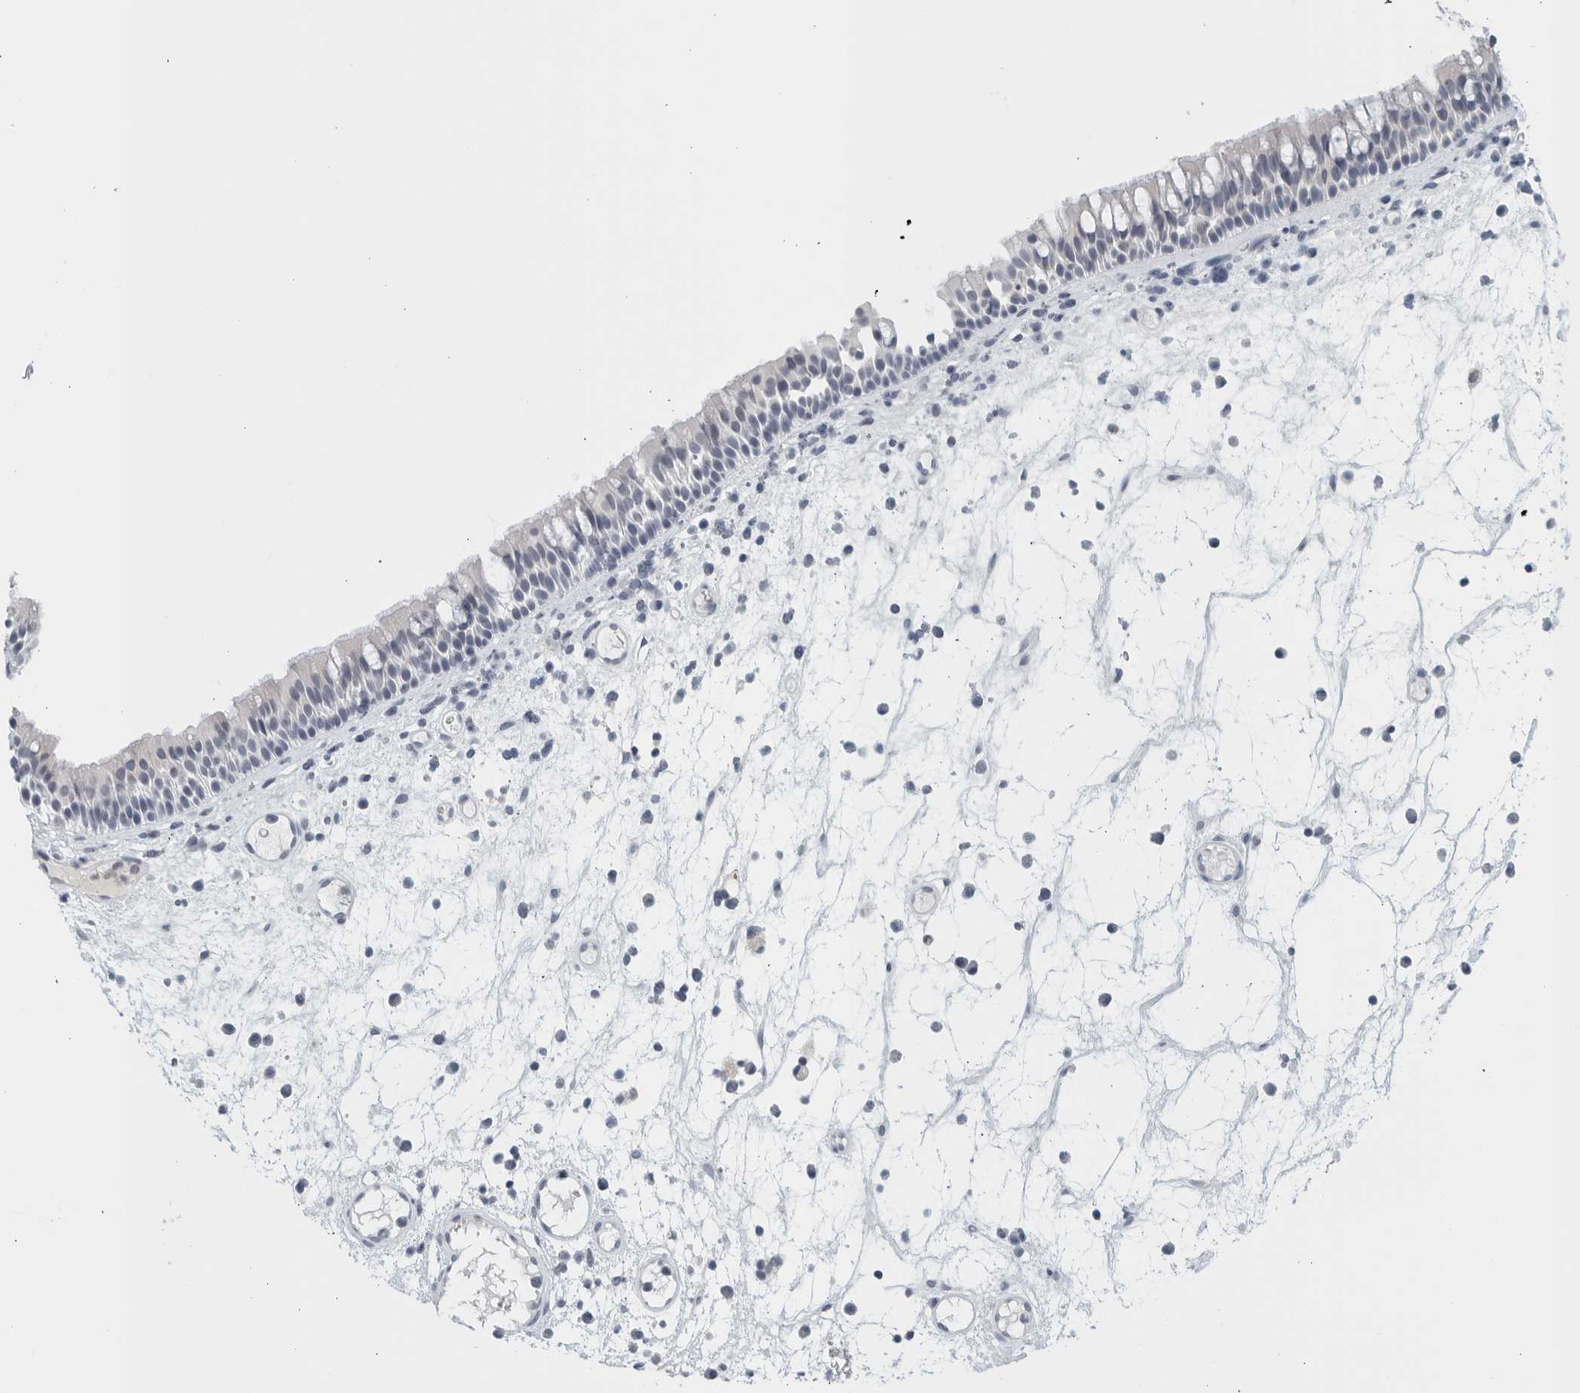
{"staining": {"intensity": "negative", "quantity": "none", "location": "none"}, "tissue": "nasopharynx", "cell_type": "Respiratory epithelial cells", "image_type": "normal", "snomed": [{"axis": "morphology", "description": "Normal tissue, NOS"}, {"axis": "morphology", "description": "Inflammation, NOS"}, {"axis": "morphology", "description": "Malignant melanoma, Metastatic site"}, {"axis": "topography", "description": "Nasopharynx"}], "caption": "Respiratory epithelial cells are negative for brown protein staining in unremarkable nasopharynx. The staining is performed using DAB brown chromogen with nuclei counter-stained in using hematoxylin.", "gene": "MATN1", "patient": {"sex": "male", "age": 70}}